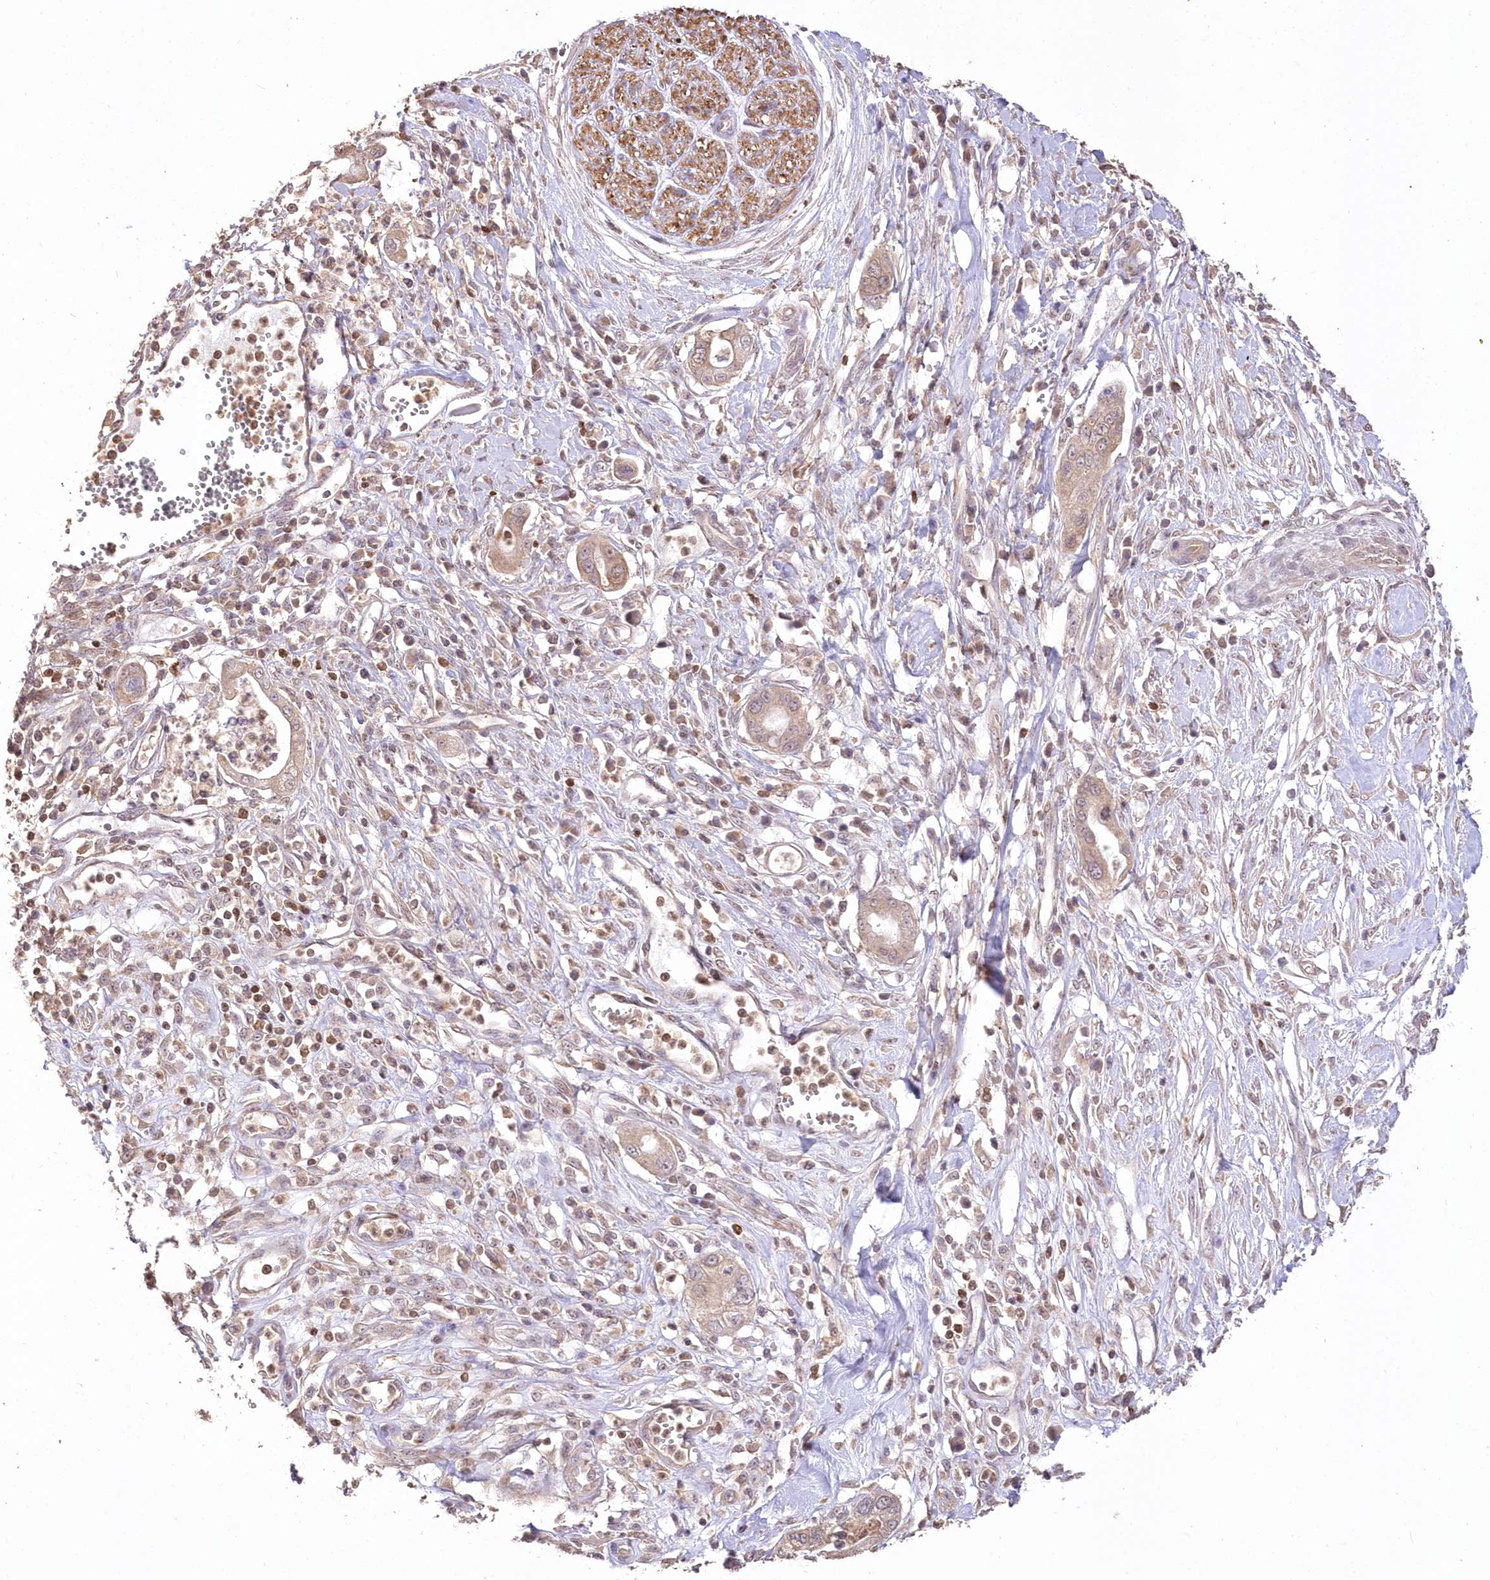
{"staining": {"intensity": "weak", "quantity": "25%-75%", "location": "cytoplasmic/membranous"}, "tissue": "pancreatic cancer", "cell_type": "Tumor cells", "image_type": "cancer", "snomed": [{"axis": "morphology", "description": "Adenocarcinoma, NOS"}, {"axis": "topography", "description": "Pancreas"}], "caption": "Pancreatic cancer tissue shows weak cytoplasmic/membranous staining in about 25%-75% of tumor cells", "gene": "STK17B", "patient": {"sex": "male", "age": 68}}